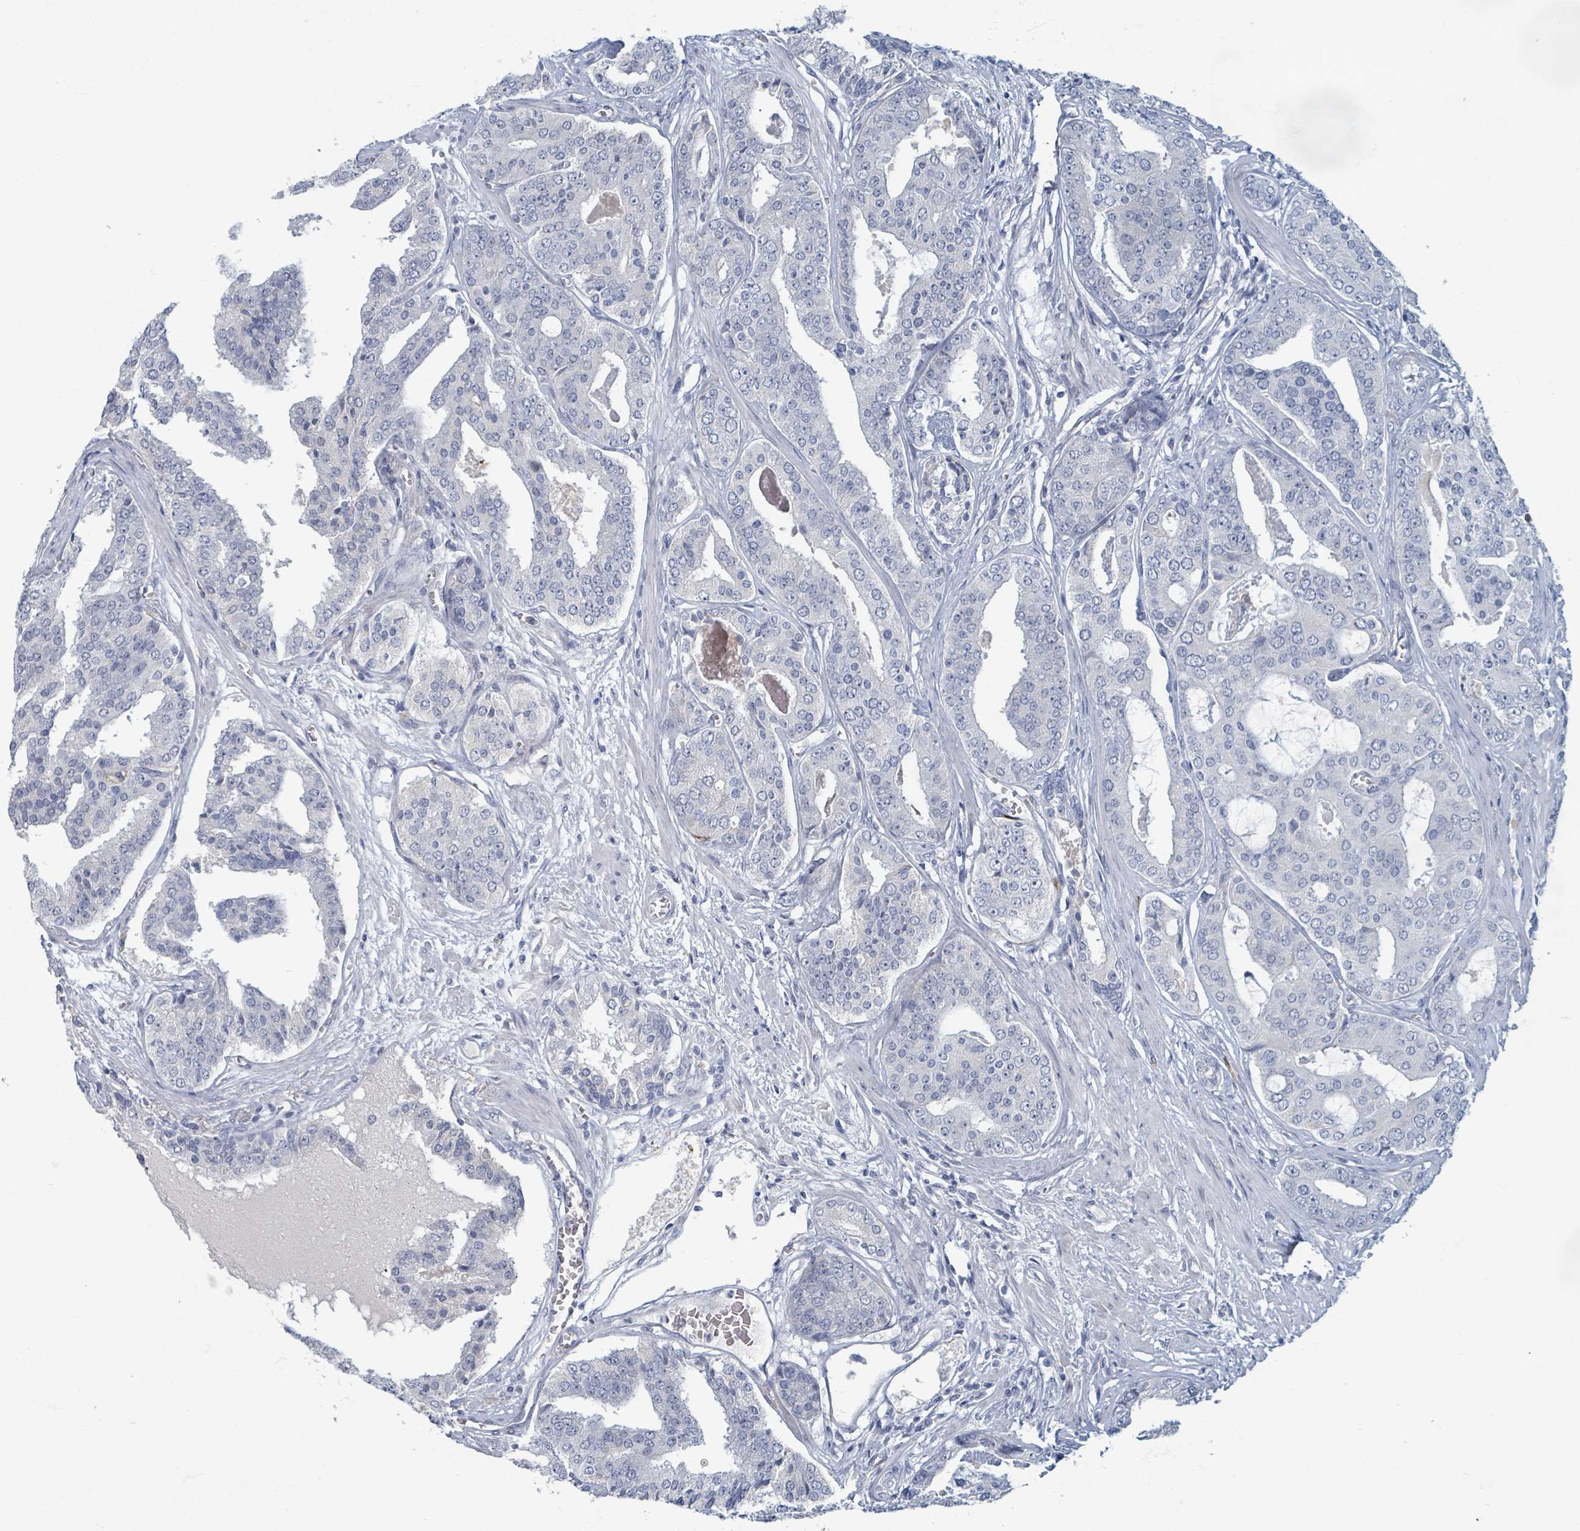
{"staining": {"intensity": "negative", "quantity": "none", "location": "none"}, "tissue": "prostate cancer", "cell_type": "Tumor cells", "image_type": "cancer", "snomed": [{"axis": "morphology", "description": "Adenocarcinoma, High grade"}, {"axis": "topography", "description": "Prostate"}], "caption": "IHC micrograph of prostate cancer stained for a protein (brown), which reveals no expression in tumor cells.", "gene": "WNT11", "patient": {"sex": "male", "age": 71}}